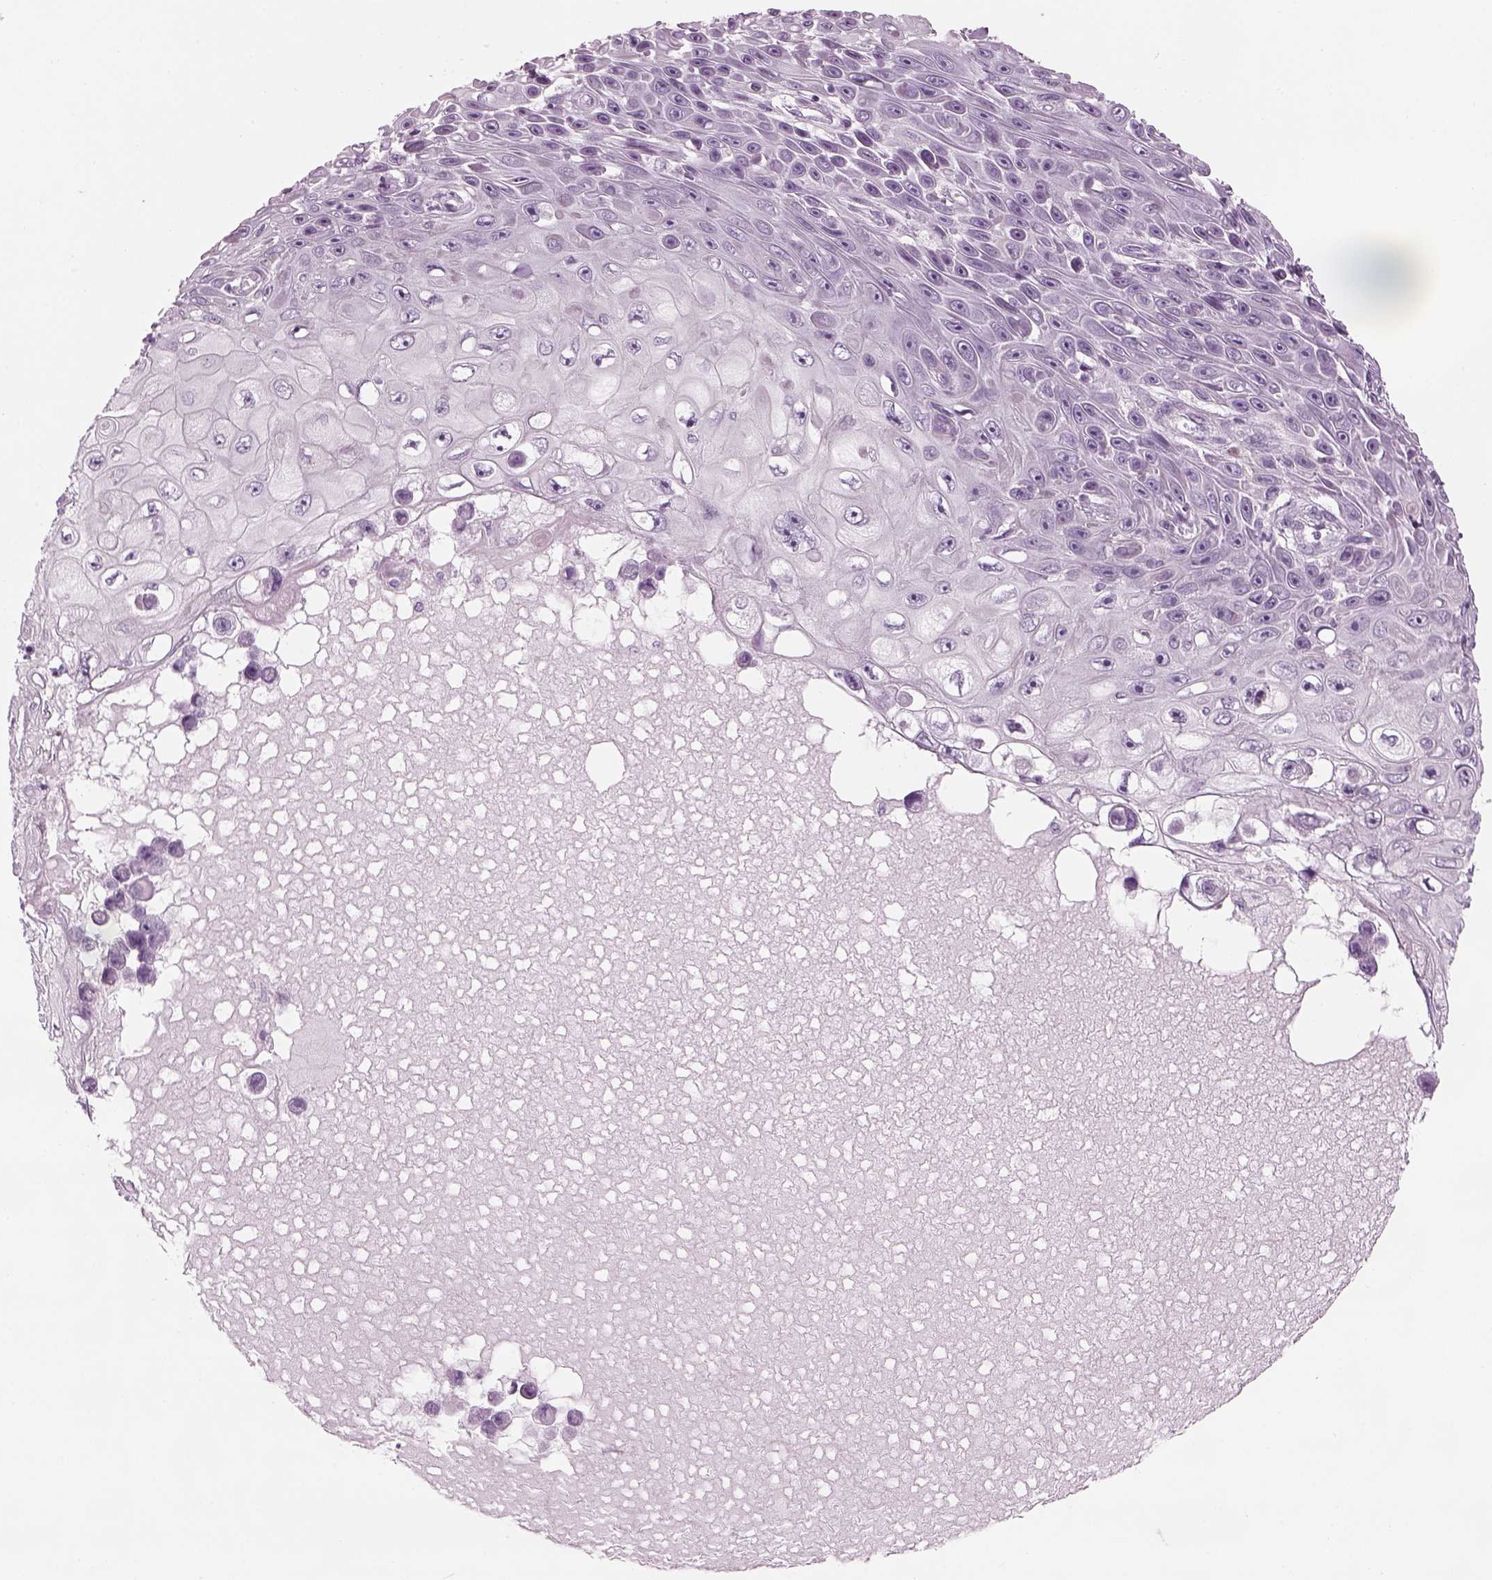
{"staining": {"intensity": "negative", "quantity": "none", "location": "none"}, "tissue": "skin cancer", "cell_type": "Tumor cells", "image_type": "cancer", "snomed": [{"axis": "morphology", "description": "Squamous cell carcinoma, NOS"}, {"axis": "topography", "description": "Skin"}], "caption": "This is a image of immunohistochemistry staining of skin cancer (squamous cell carcinoma), which shows no positivity in tumor cells.", "gene": "SAG", "patient": {"sex": "male", "age": 82}}